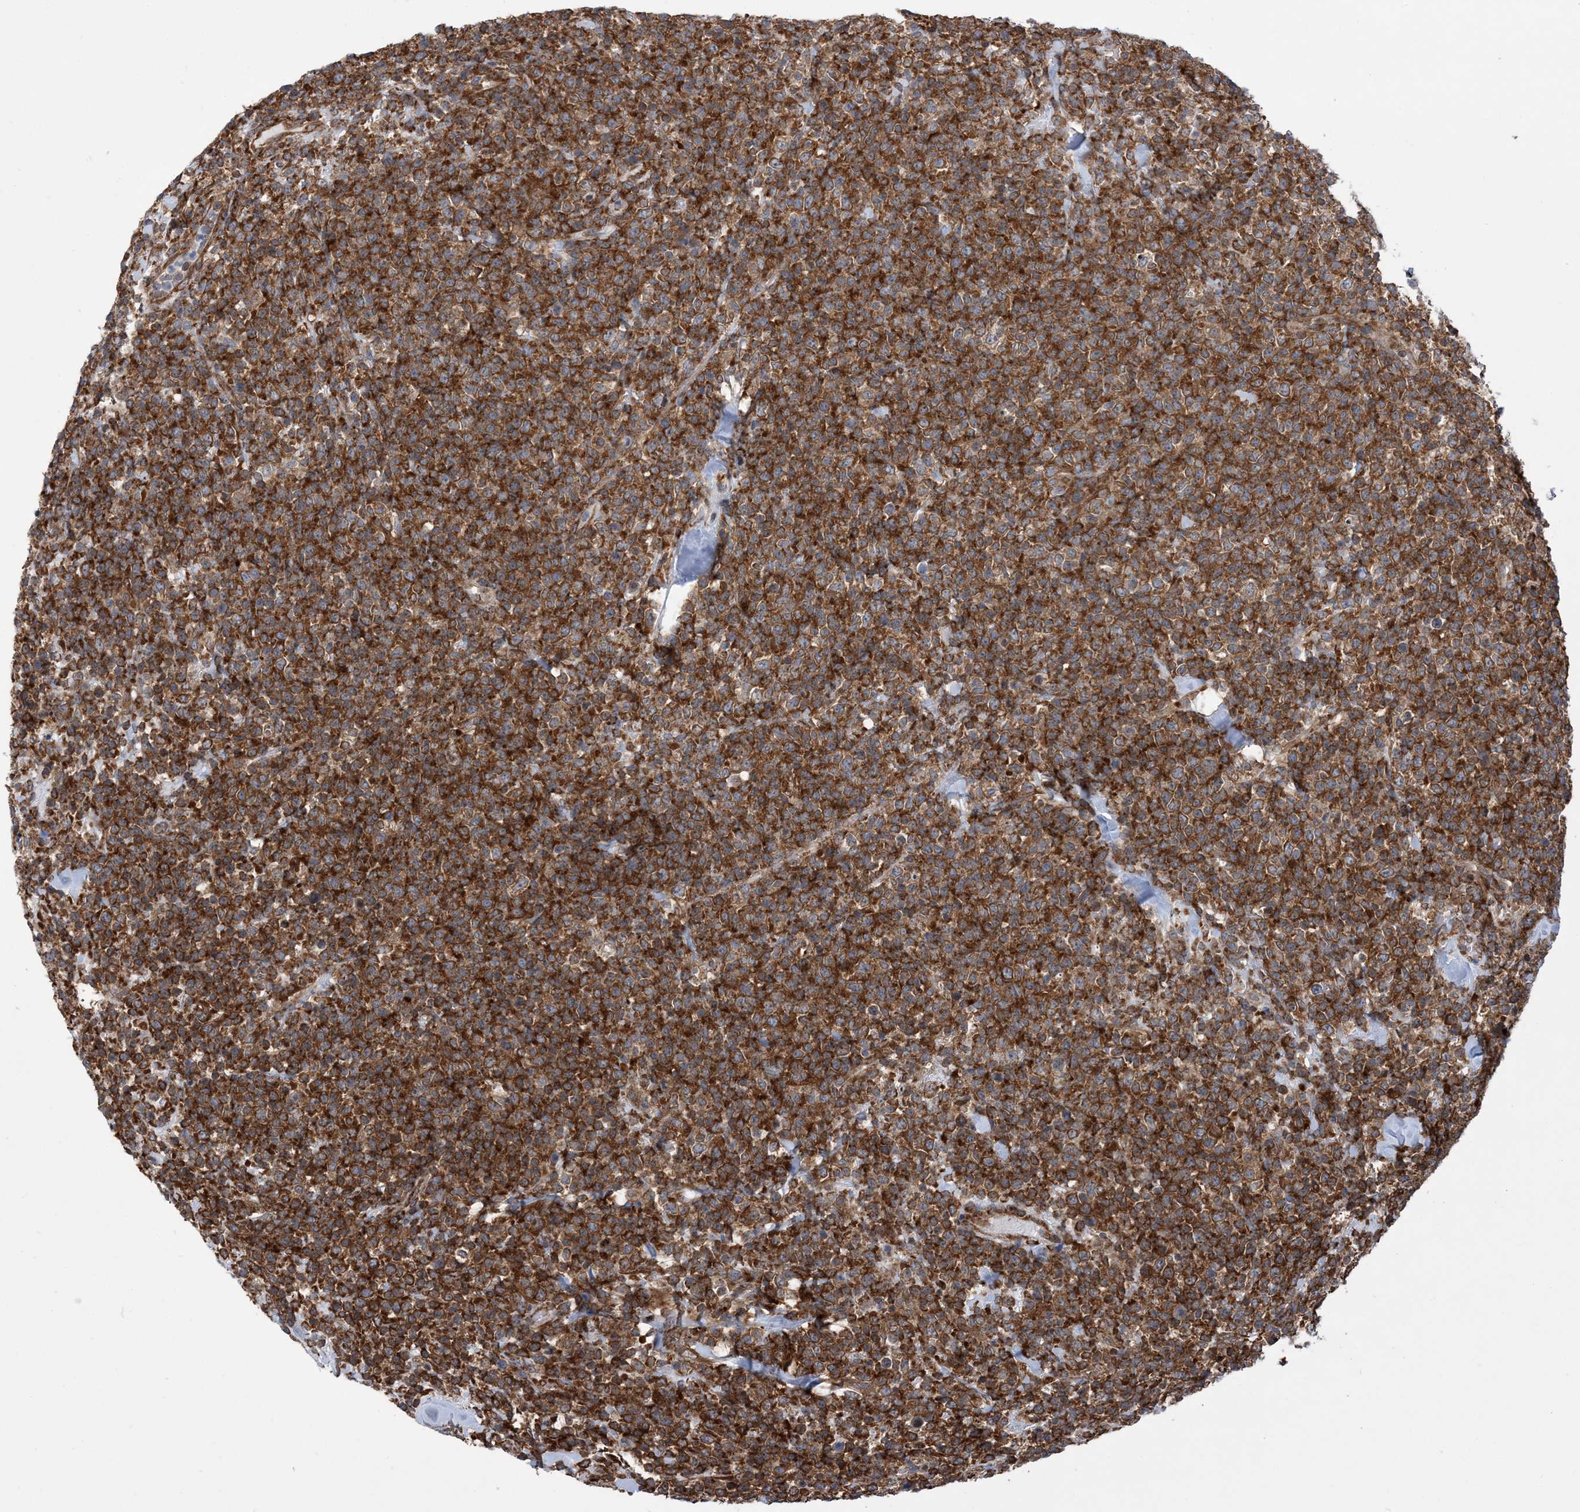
{"staining": {"intensity": "strong", "quantity": ">75%", "location": "cytoplasmic/membranous"}, "tissue": "lymphoma", "cell_type": "Tumor cells", "image_type": "cancer", "snomed": [{"axis": "morphology", "description": "Malignant lymphoma, non-Hodgkin's type, High grade"}, {"axis": "topography", "description": "Colon"}], "caption": "Protein expression analysis of human lymphoma reveals strong cytoplasmic/membranous staining in about >75% of tumor cells.", "gene": "PHF1", "patient": {"sex": "female", "age": 53}}